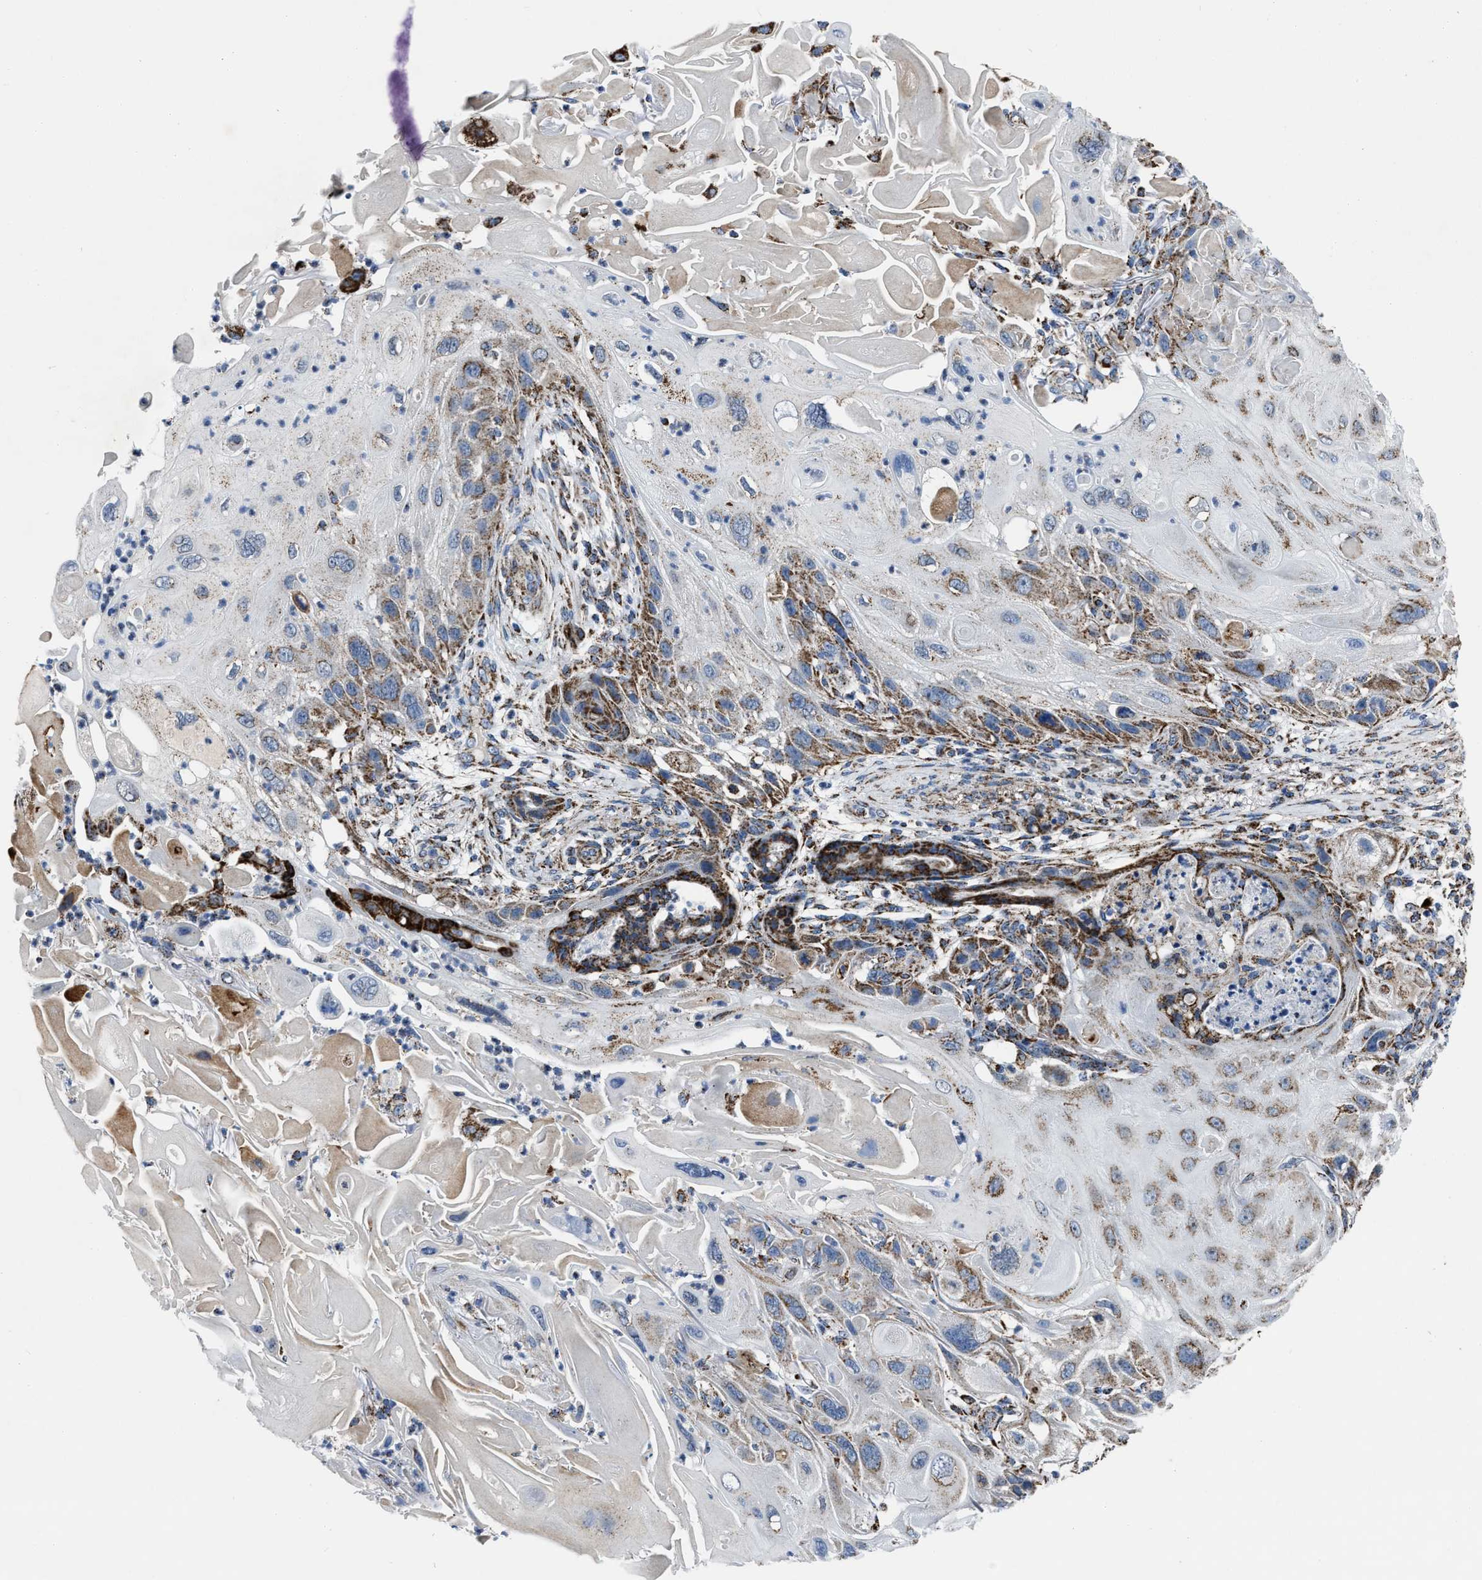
{"staining": {"intensity": "moderate", "quantity": "25%-75%", "location": "cytoplasmic/membranous"}, "tissue": "skin cancer", "cell_type": "Tumor cells", "image_type": "cancer", "snomed": [{"axis": "morphology", "description": "Squamous cell carcinoma, NOS"}, {"axis": "topography", "description": "Skin"}], "caption": "Skin cancer (squamous cell carcinoma) tissue reveals moderate cytoplasmic/membranous positivity in approximately 25%-75% of tumor cells, visualized by immunohistochemistry.", "gene": "NSD3", "patient": {"sex": "female", "age": 77}}